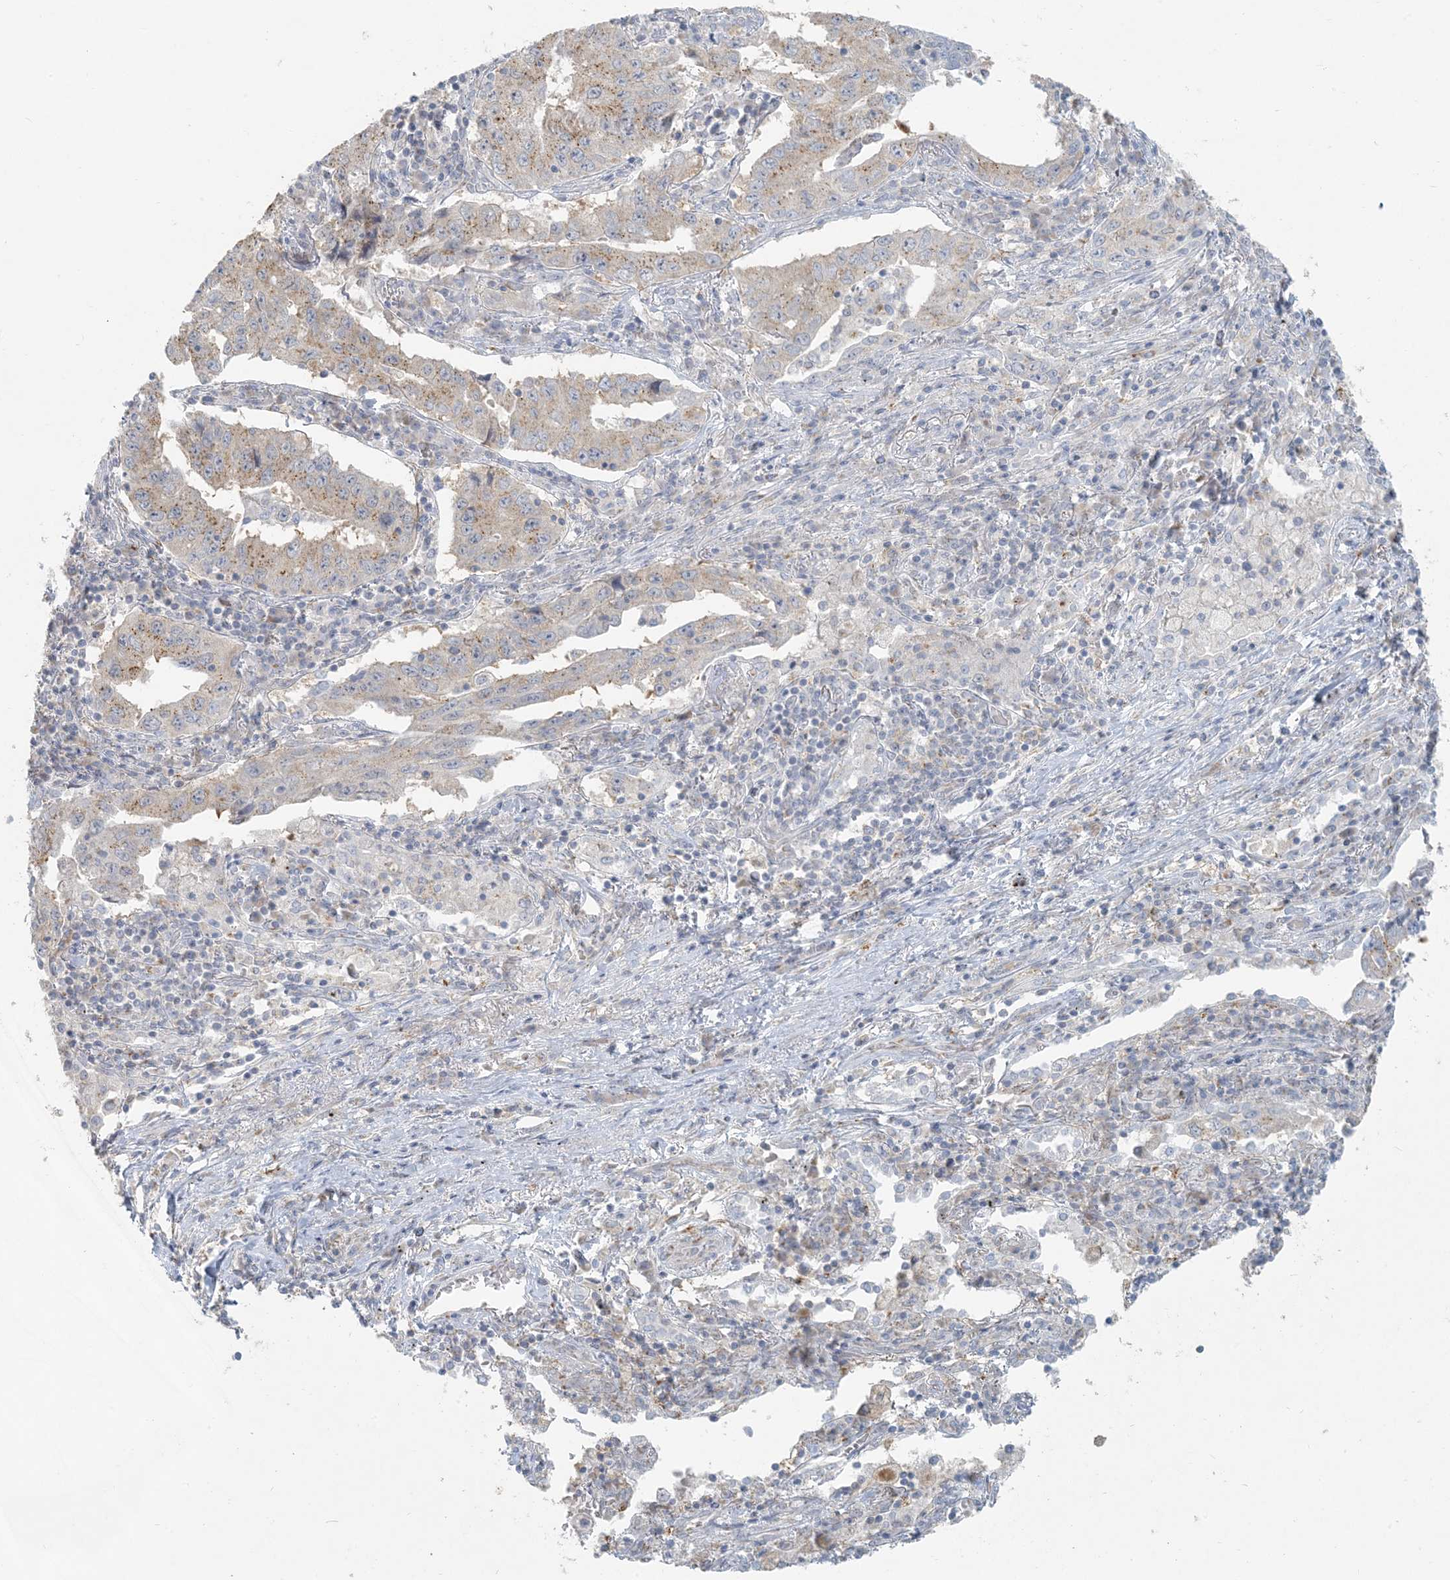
{"staining": {"intensity": "weak", "quantity": ">75%", "location": "cytoplasmic/membranous"}, "tissue": "lung cancer", "cell_type": "Tumor cells", "image_type": "cancer", "snomed": [{"axis": "morphology", "description": "Adenocarcinoma, NOS"}, {"axis": "topography", "description": "Lung"}], "caption": "Tumor cells reveal weak cytoplasmic/membranous expression in approximately >75% of cells in lung cancer.", "gene": "HACL1", "patient": {"sex": "female", "age": 51}}